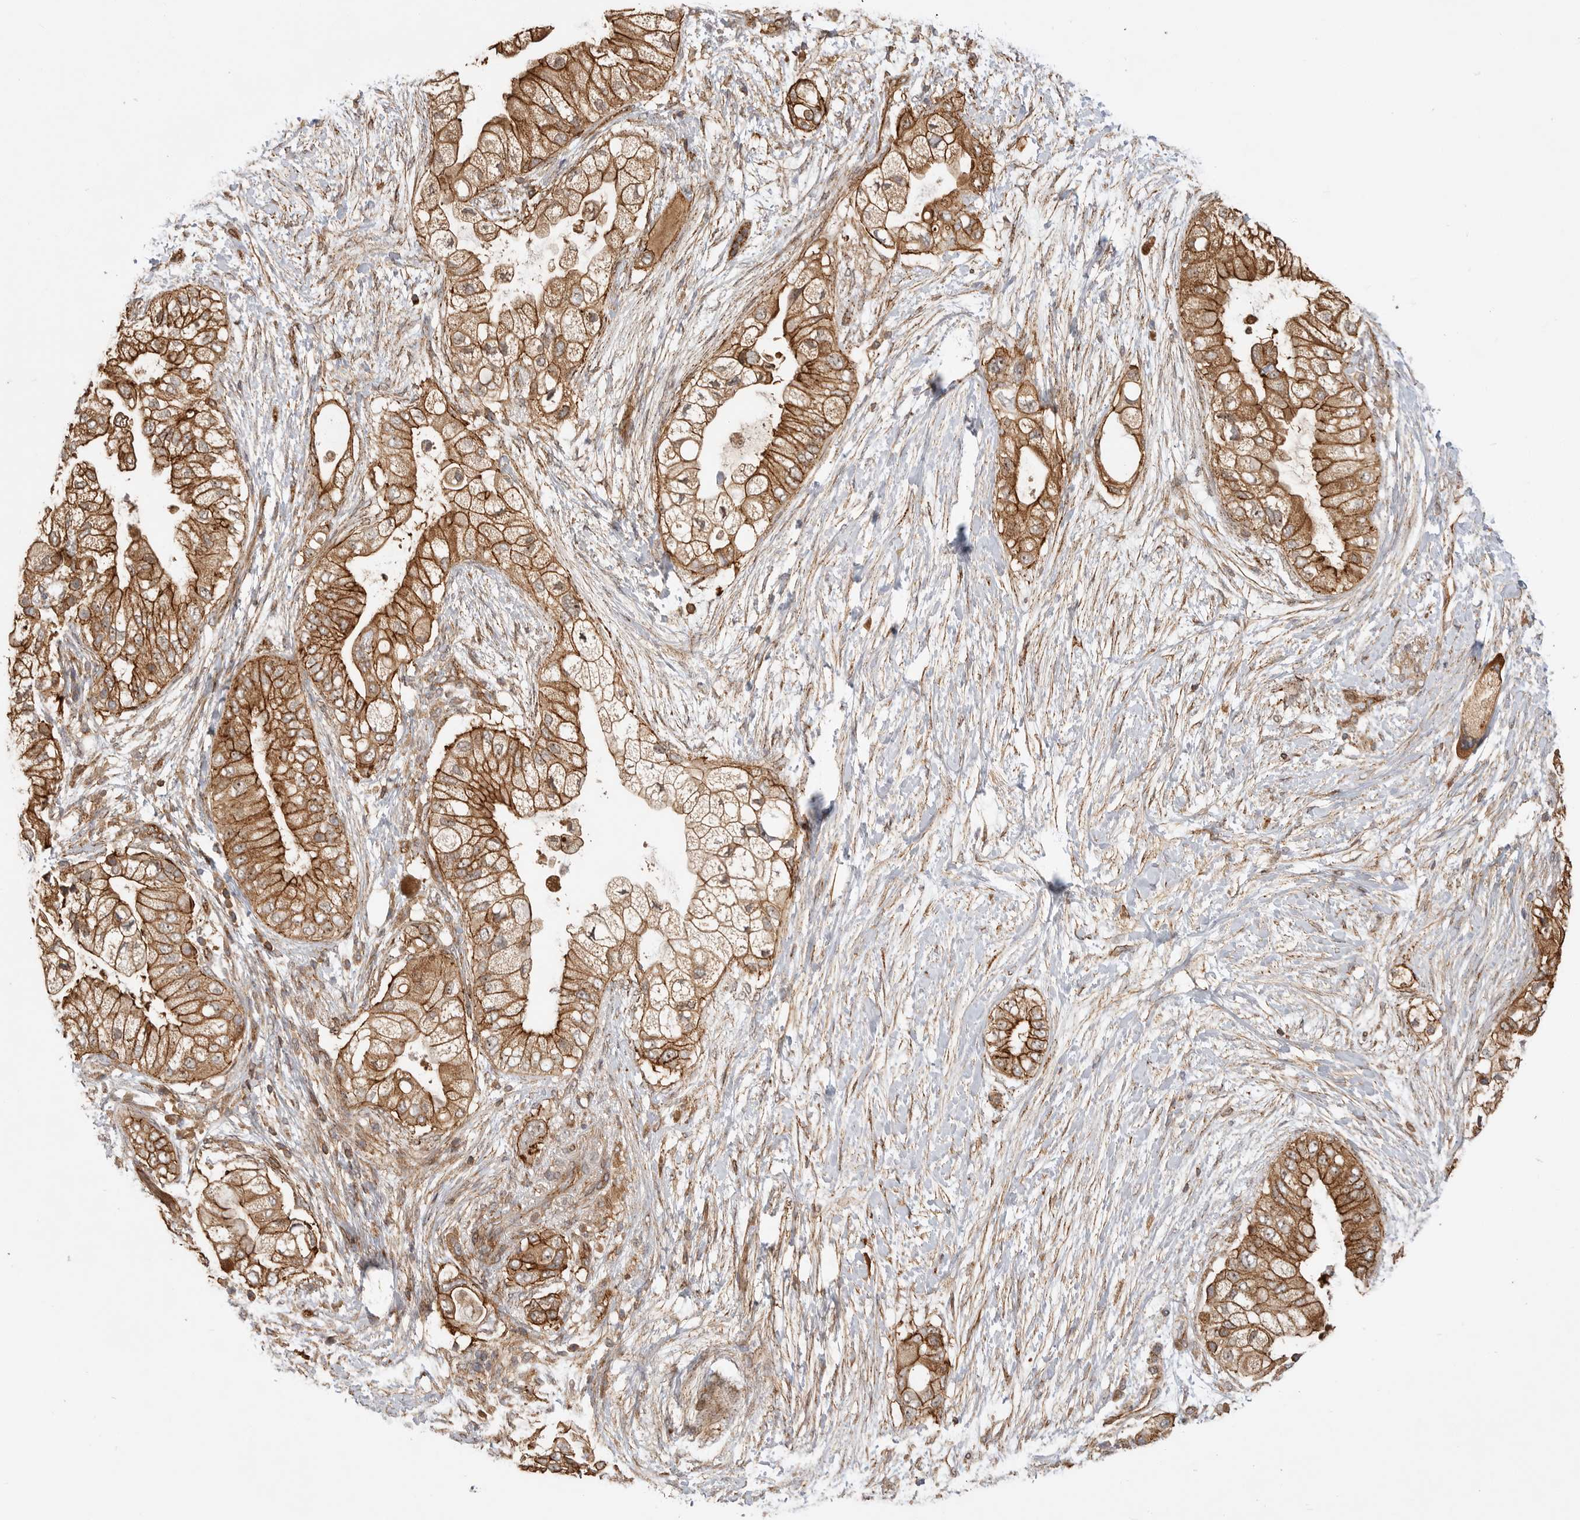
{"staining": {"intensity": "strong", "quantity": ">75%", "location": "cytoplasmic/membranous"}, "tissue": "pancreatic cancer", "cell_type": "Tumor cells", "image_type": "cancer", "snomed": [{"axis": "morphology", "description": "Adenocarcinoma, NOS"}, {"axis": "topography", "description": "Pancreas"}], "caption": "Immunohistochemical staining of human adenocarcinoma (pancreatic) exhibits high levels of strong cytoplasmic/membranous positivity in approximately >75% of tumor cells.", "gene": "GPATCH2", "patient": {"sex": "male", "age": 53}}